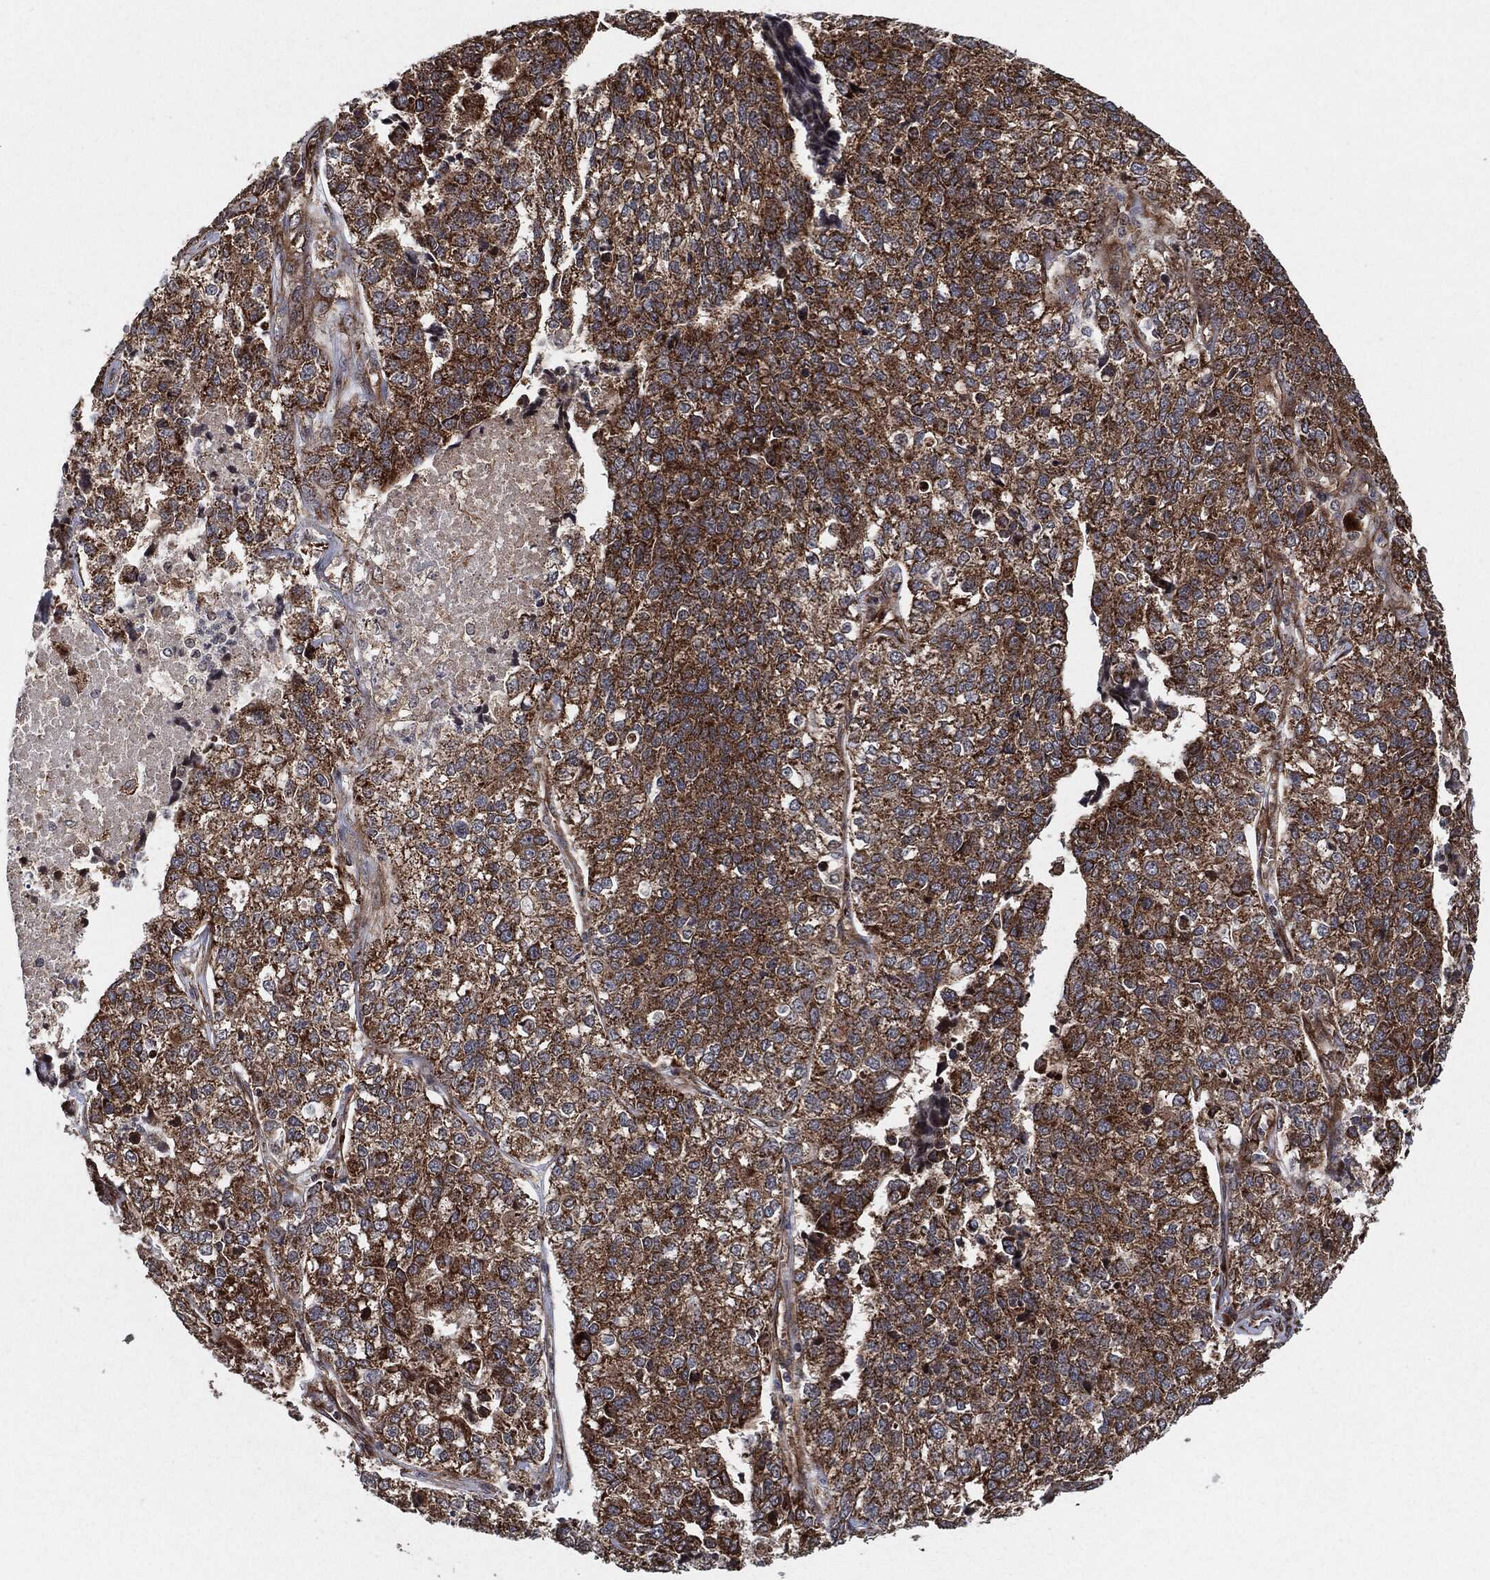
{"staining": {"intensity": "moderate", "quantity": ">75%", "location": "cytoplasmic/membranous"}, "tissue": "lung cancer", "cell_type": "Tumor cells", "image_type": "cancer", "snomed": [{"axis": "morphology", "description": "Adenocarcinoma, NOS"}, {"axis": "topography", "description": "Lung"}], "caption": "Human lung cancer (adenocarcinoma) stained for a protein (brown) displays moderate cytoplasmic/membranous positive positivity in about >75% of tumor cells.", "gene": "BCAR1", "patient": {"sex": "male", "age": 49}}